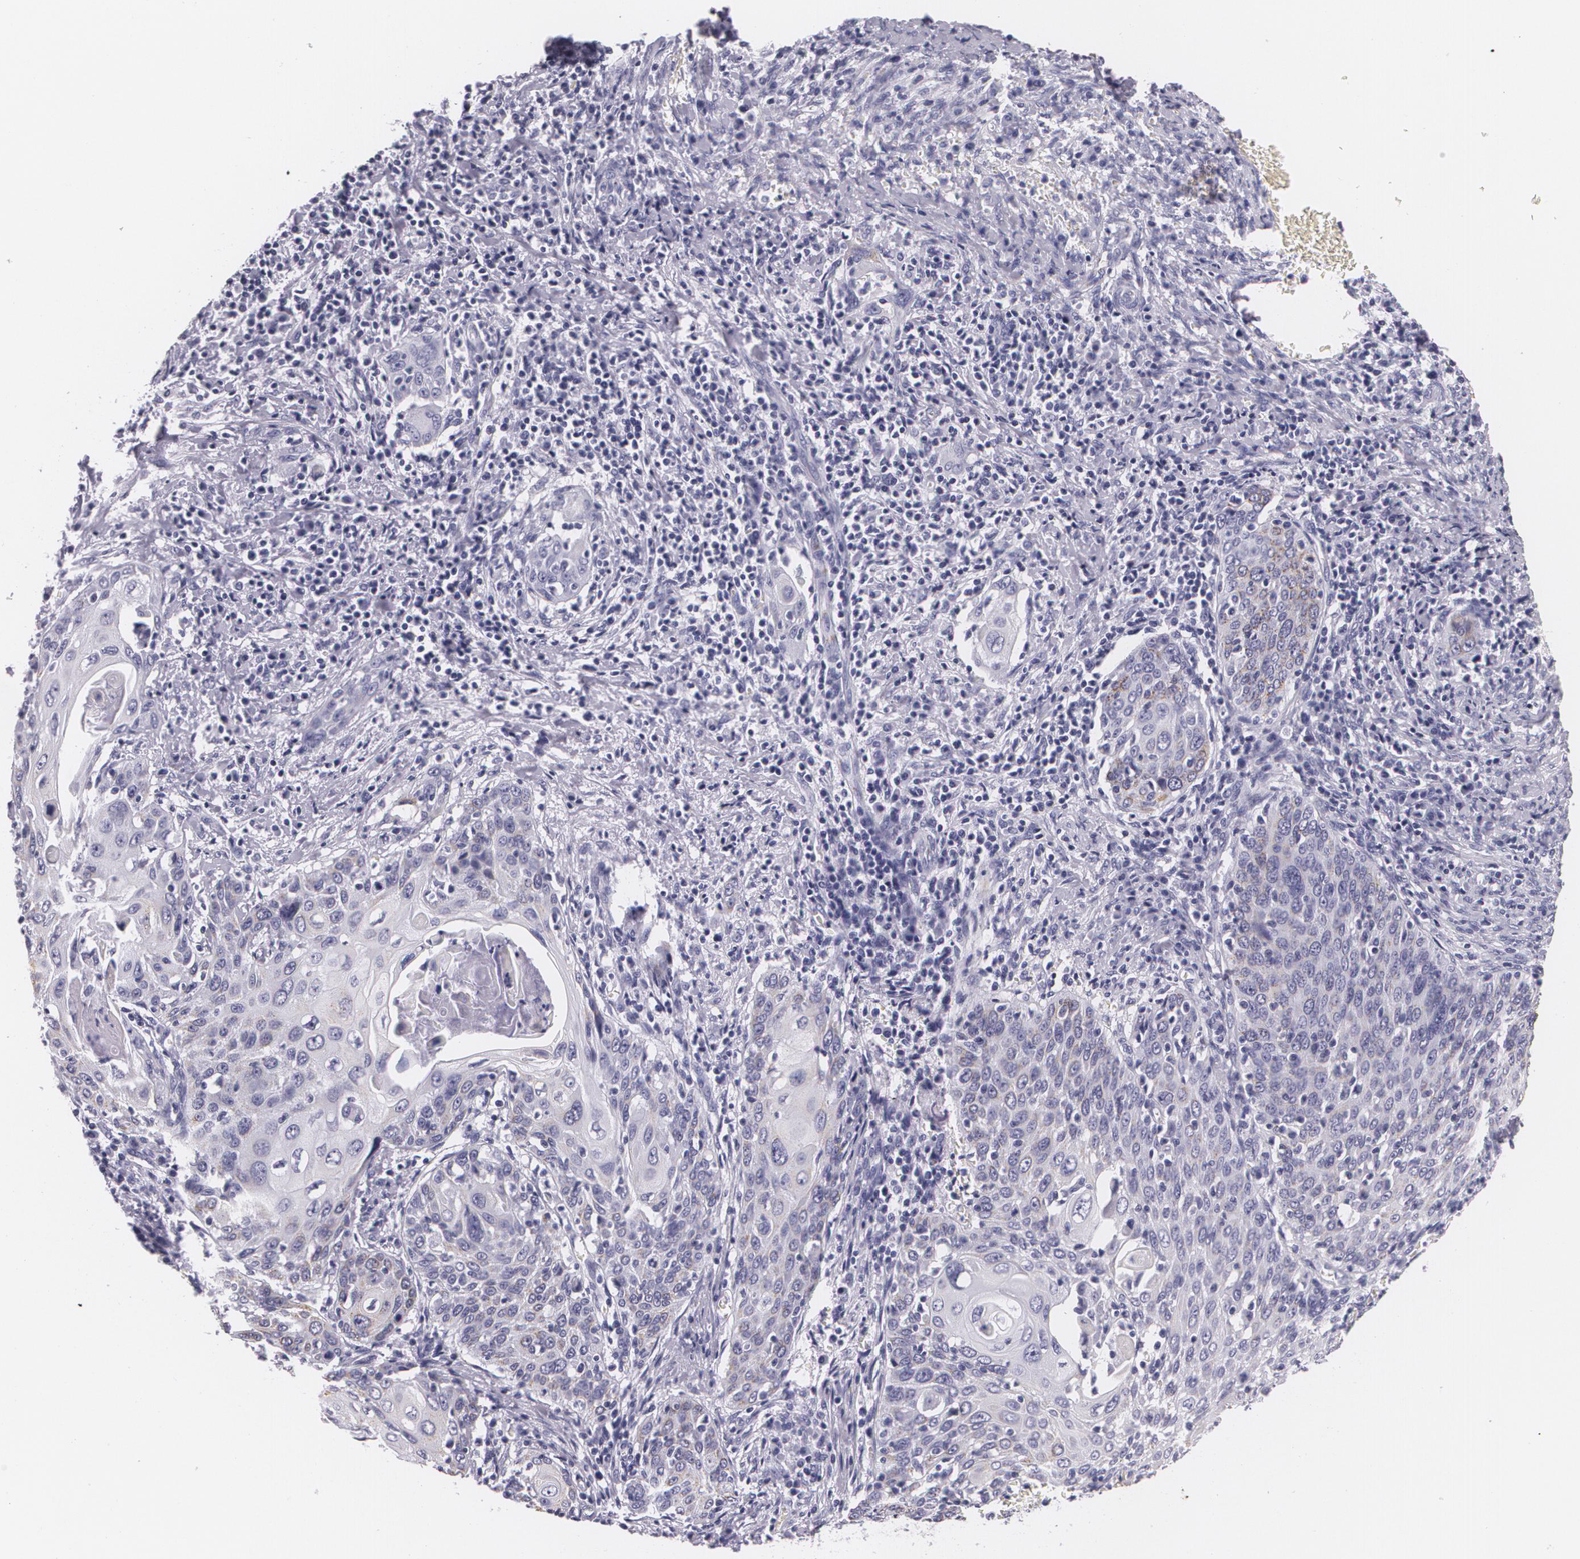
{"staining": {"intensity": "negative", "quantity": "none", "location": "none"}, "tissue": "cervical cancer", "cell_type": "Tumor cells", "image_type": "cancer", "snomed": [{"axis": "morphology", "description": "Squamous cell carcinoma, NOS"}, {"axis": "topography", "description": "Cervix"}], "caption": "Histopathology image shows no protein staining in tumor cells of cervical cancer tissue. (DAB immunohistochemistry with hematoxylin counter stain).", "gene": "DLG4", "patient": {"sex": "female", "age": 54}}